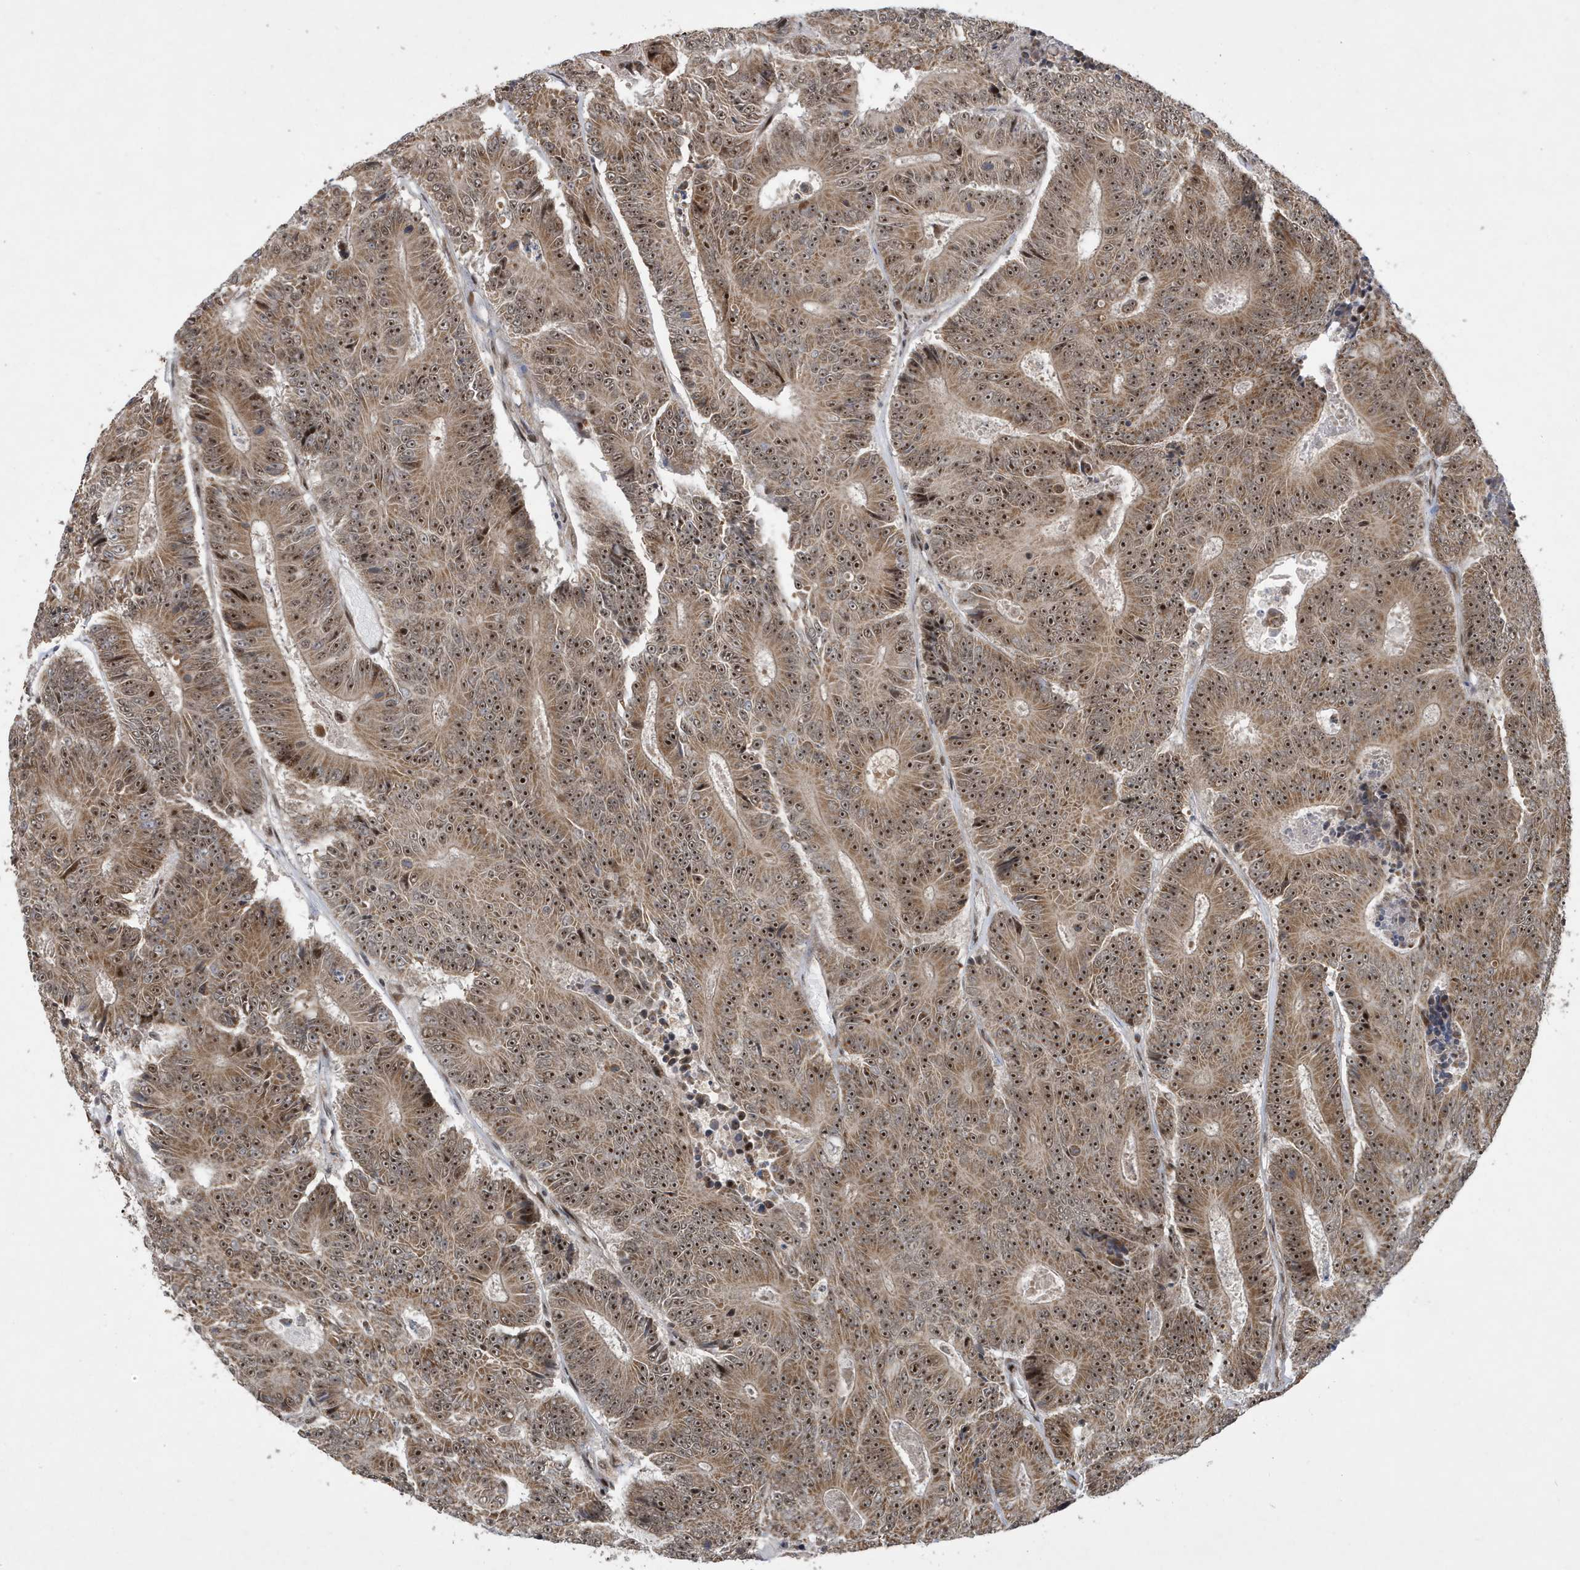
{"staining": {"intensity": "strong", "quantity": ">75%", "location": "cytoplasmic/membranous,nuclear"}, "tissue": "colorectal cancer", "cell_type": "Tumor cells", "image_type": "cancer", "snomed": [{"axis": "morphology", "description": "Adenocarcinoma, NOS"}, {"axis": "topography", "description": "Colon"}], "caption": "Immunohistochemical staining of human colorectal cancer (adenocarcinoma) exhibits strong cytoplasmic/membranous and nuclear protein positivity in approximately >75% of tumor cells. The staining was performed using DAB to visualize the protein expression in brown, while the nuclei were stained in blue with hematoxylin (Magnification: 20x).", "gene": "FAM9B", "patient": {"sex": "male", "age": 83}}